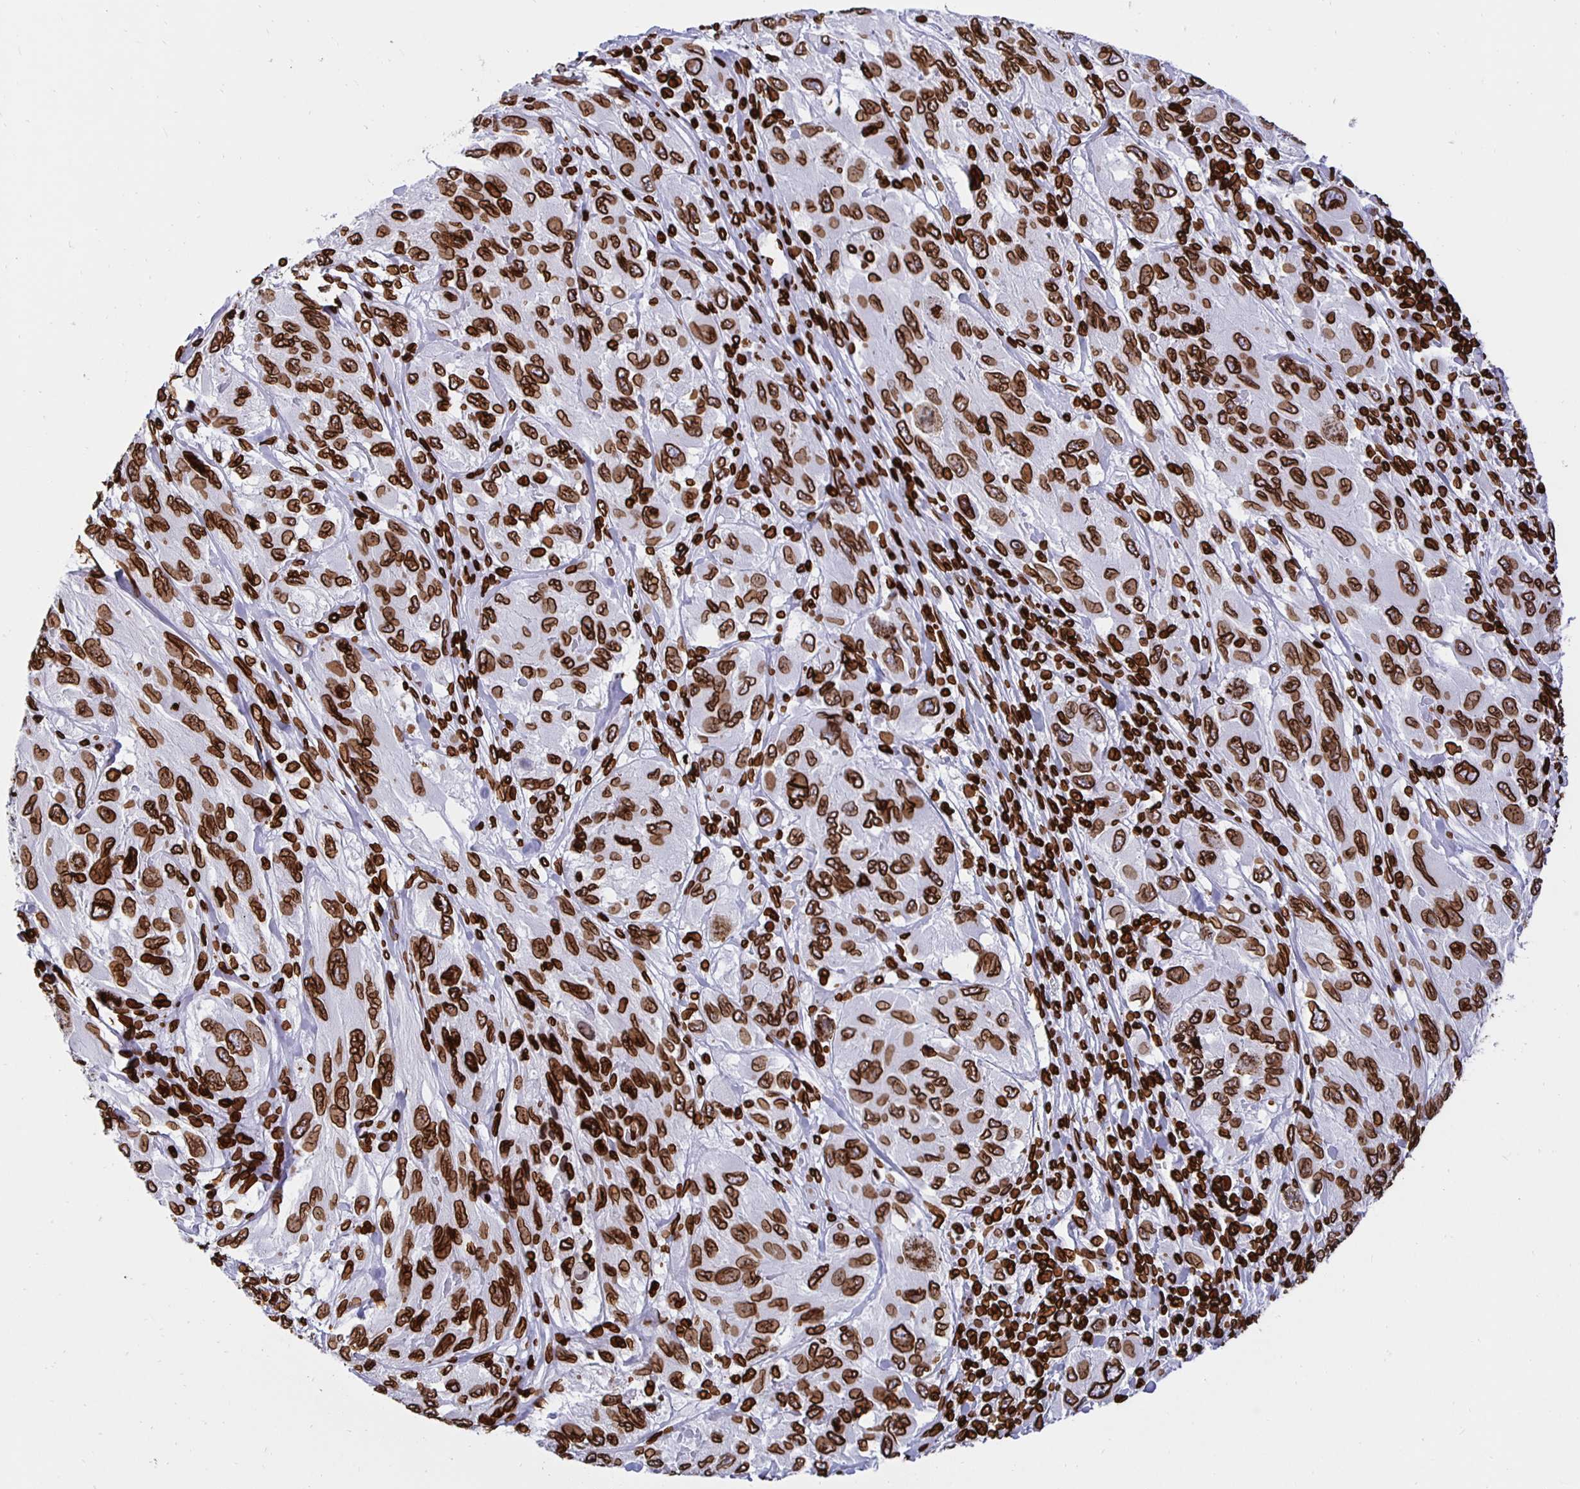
{"staining": {"intensity": "strong", "quantity": ">75%", "location": "cytoplasmic/membranous,nuclear"}, "tissue": "melanoma", "cell_type": "Tumor cells", "image_type": "cancer", "snomed": [{"axis": "morphology", "description": "Malignant melanoma, NOS"}, {"axis": "topography", "description": "Skin"}], "caption": "High-magnification brightfield microscopy of malignant melanoma stained with DAB (brown) and counterstained with hematoxylin (blue). tumor cells exhibit strong cytoplasmic/membranous and nuclear expression is present in about>75% of cells.", "gene": "LMNB1", "patient": {"sex": "female", "age": 91}}